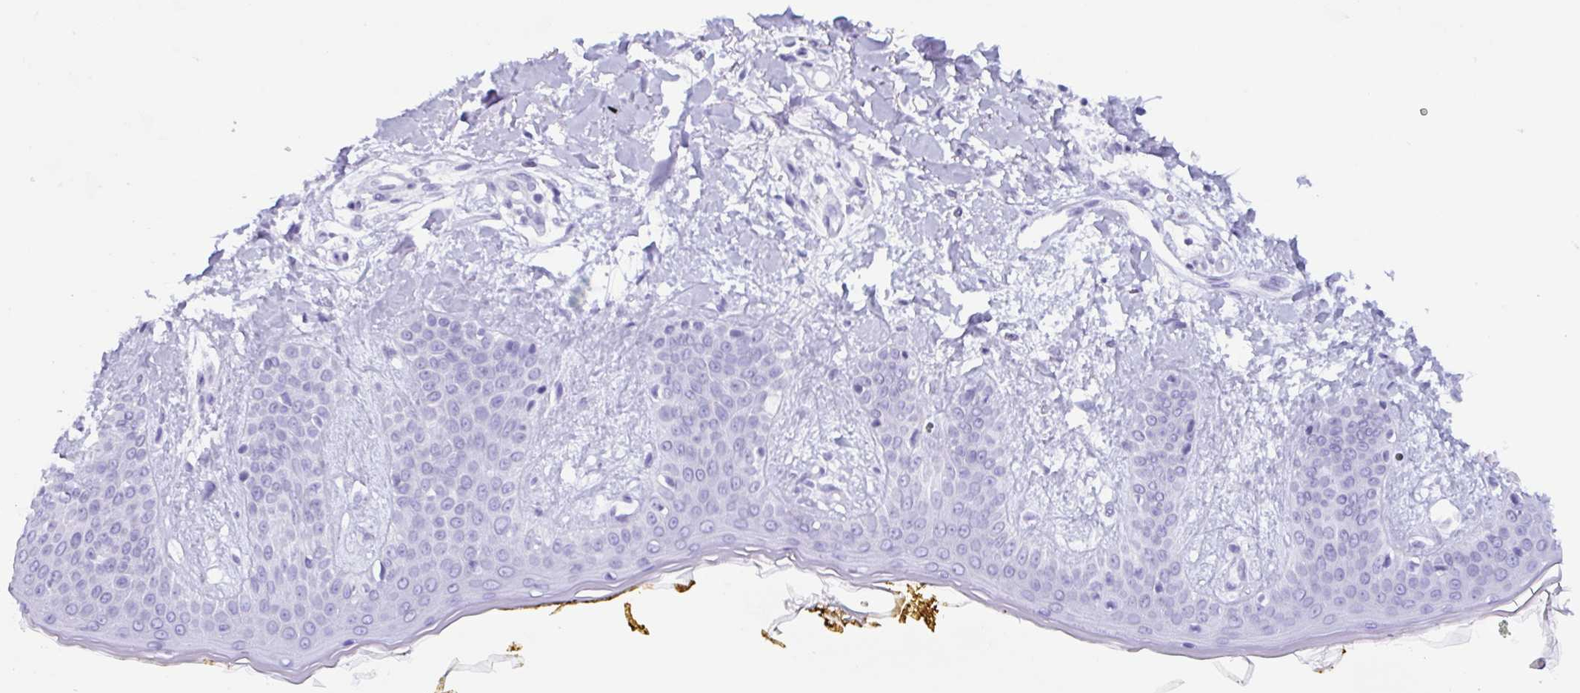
{"staining": {"intensity": "negative", "quantity": "none", "location": "none"}, "tissue": "skin", "cell_type": "Fibroblasts", "image_type": "normal", "snomed": [{"axis": "morphology", "description": "Normal tissue, NOS"}, {"axis": "topography", "description": "Skin"}], "caption": "Fibroblasts are negative for brown protein staining in unremarkable skin.", "gene": "BPI", "patient": {"sex": "female", "age": 34}}